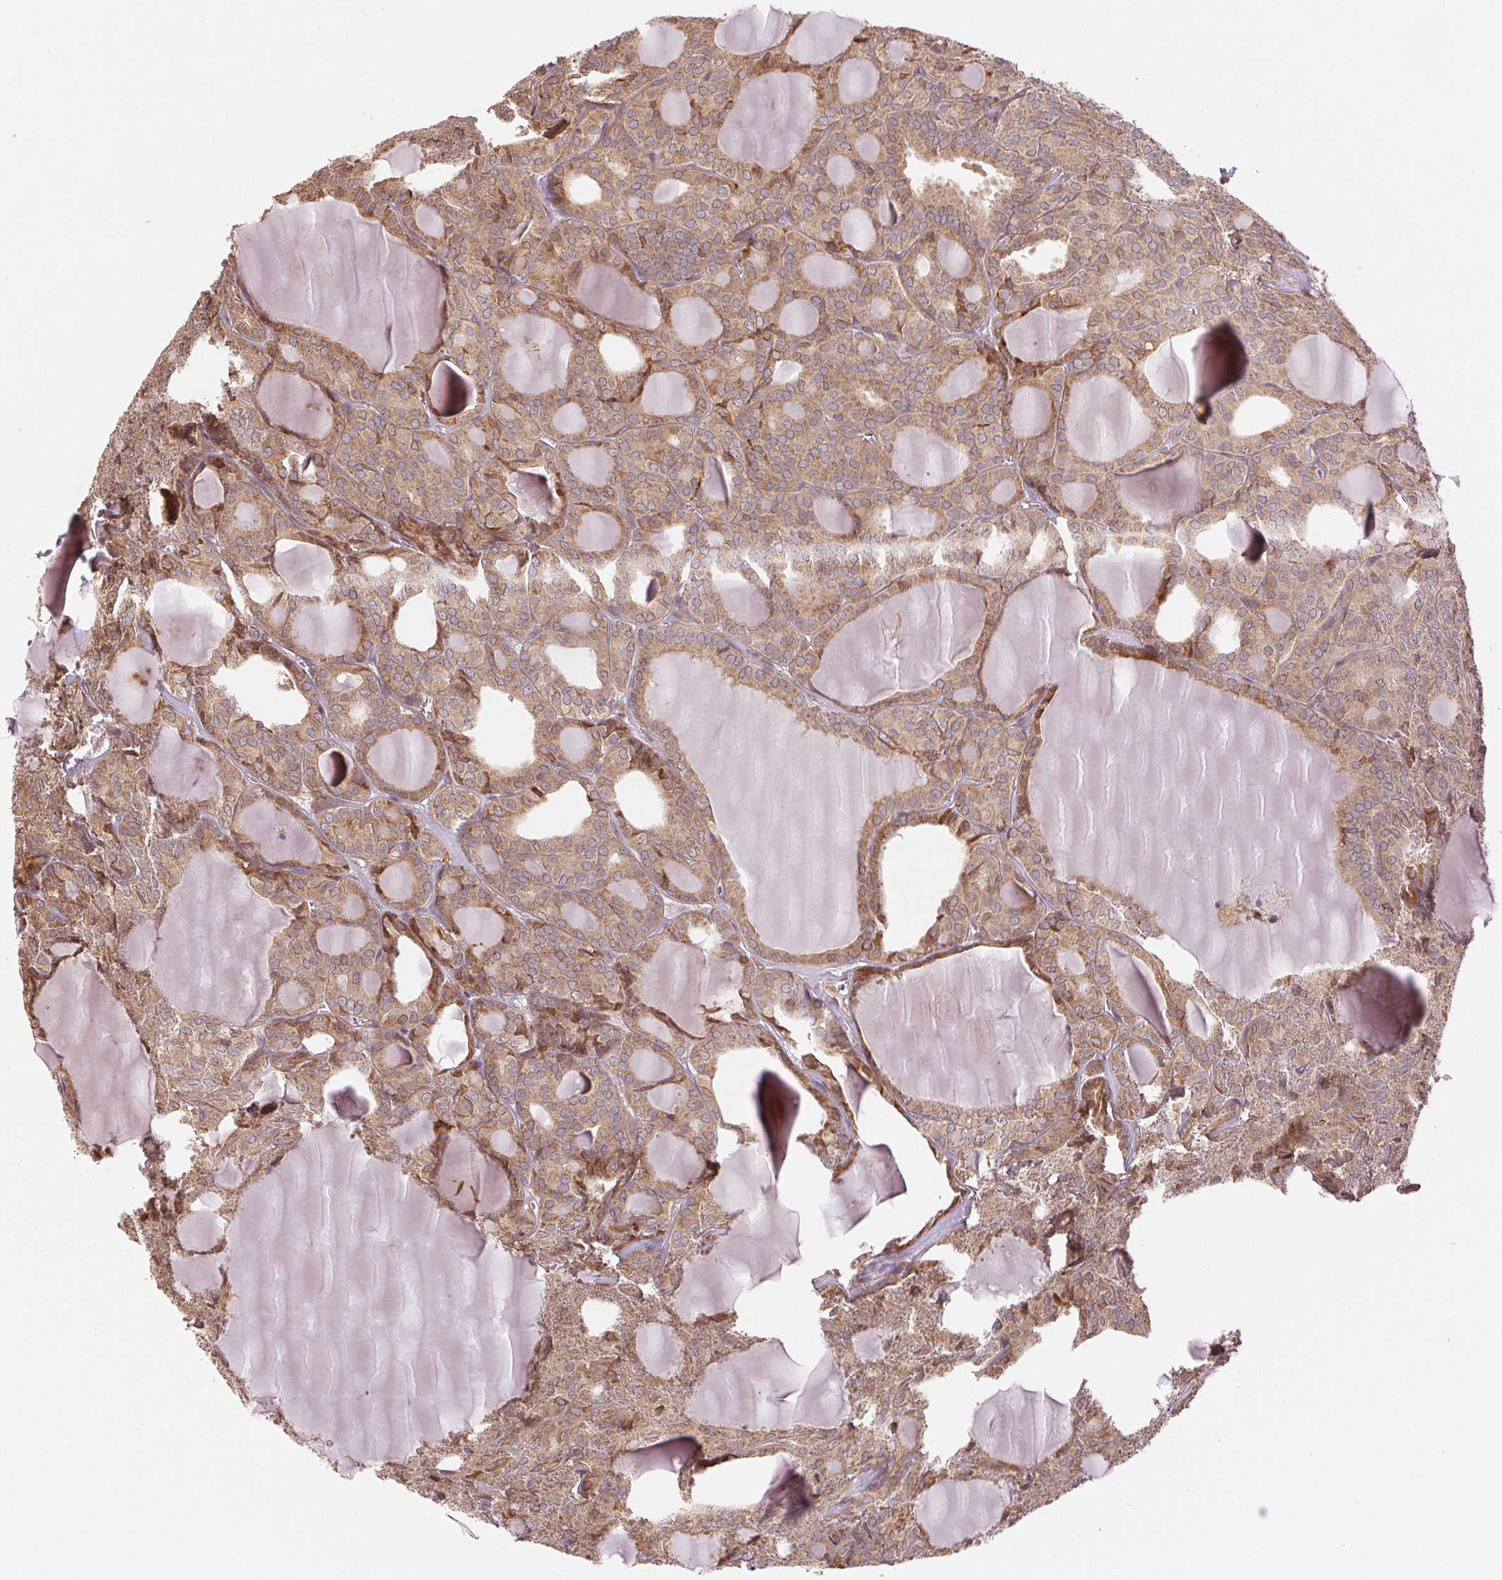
{"staining": {"intensity": "moderate", "quantity": ">75%", "location": "cytoplasmic/membranous"}, "tissue": "thyroid cancer", "cell_type": "Tumor cells", "image_type": "cancer", "snomed": [{"axis": "morphology", "description": "Follicular adenoma carcinoma, NOS"}, {"axis": "topography", "description": "Thyroid gland"}], "caption": "Thyroid follicular adenoma carcinoma stained for a protein (brown) demonstrates moderate cytoplasmic/membranous positive expression in approximately >75% of tumor cells.", "gene": "BTF3L4", "patient": {"sex": "male", "age": 74}}